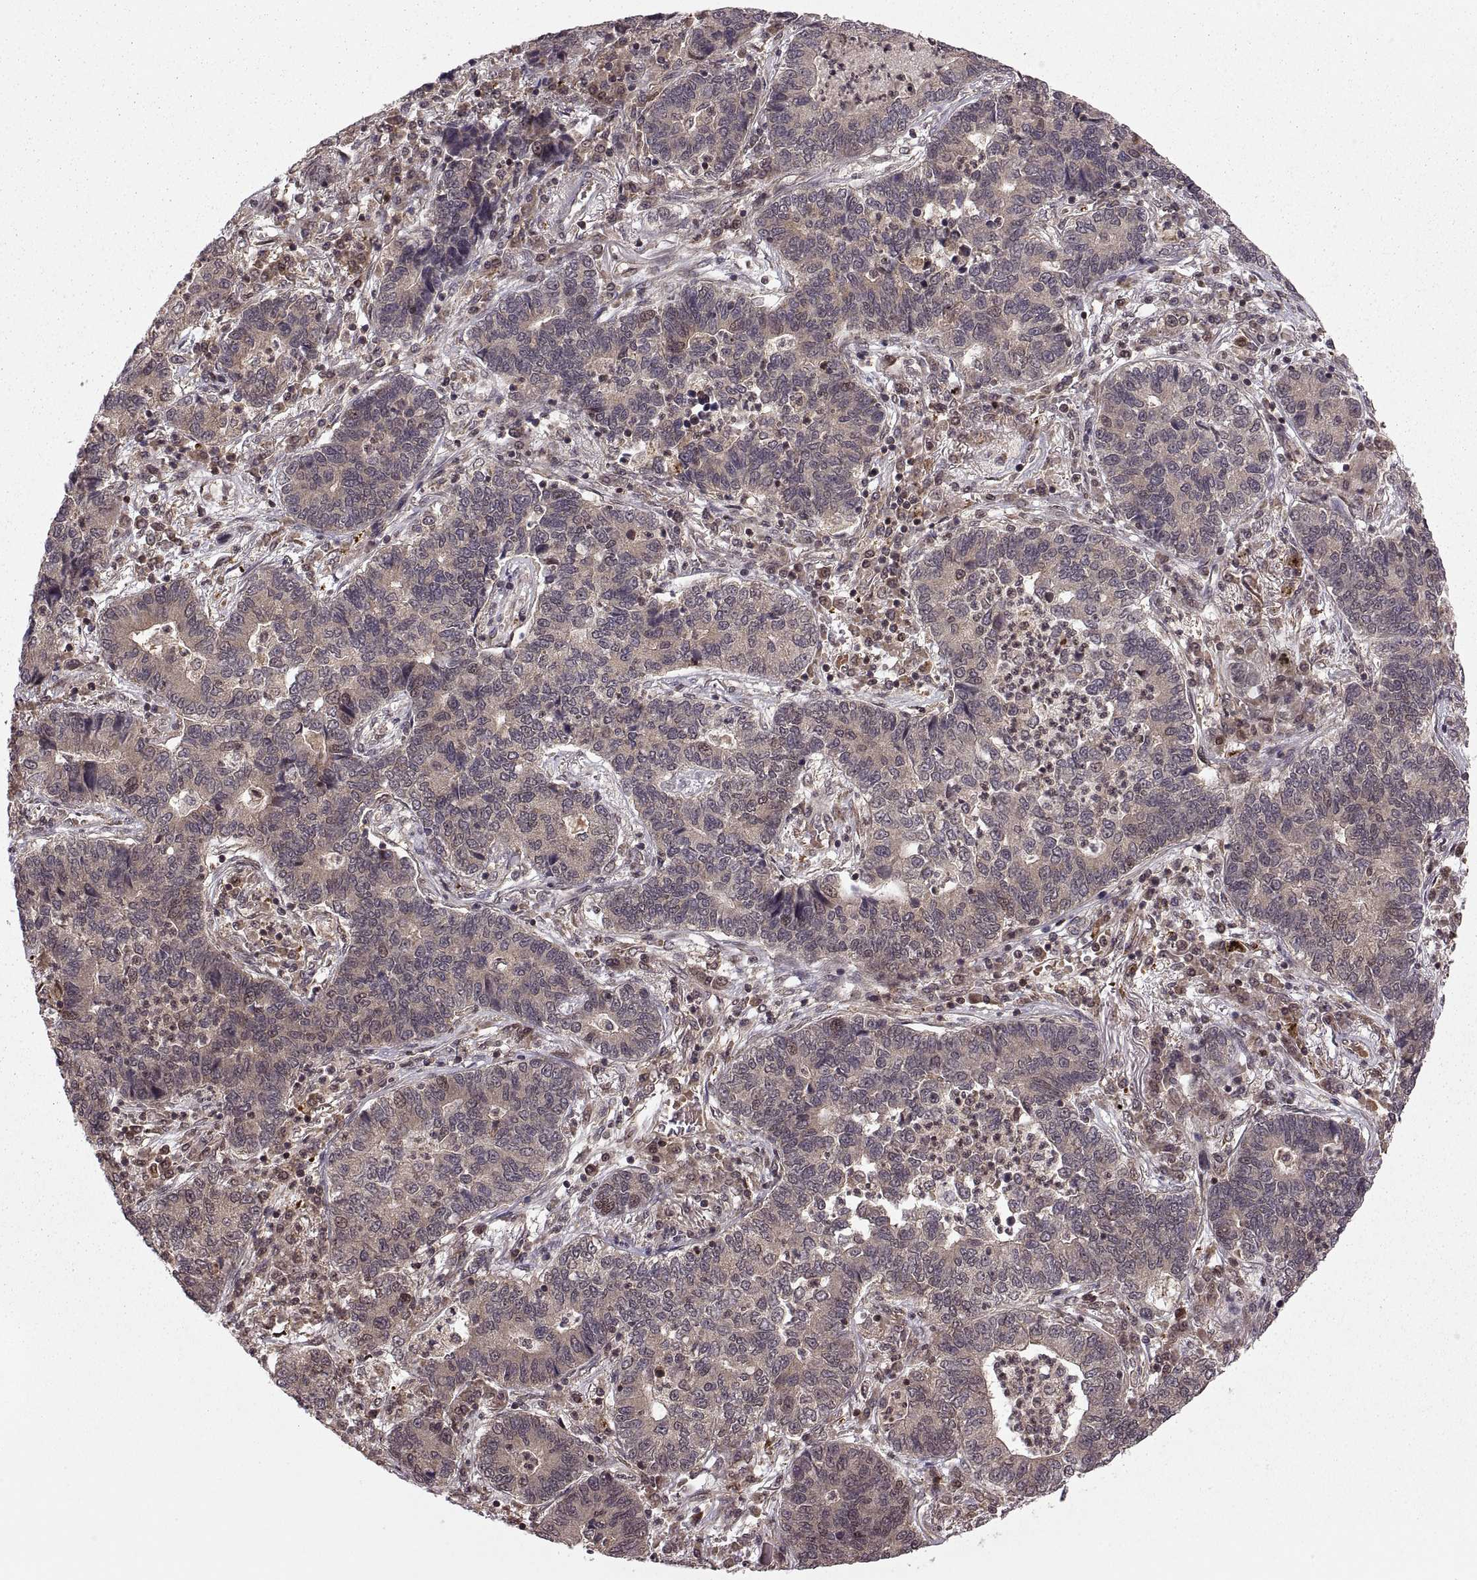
{"staining": {"intensity": "weak", "quantity": "25%-75%", "location": "cytoplasmic/membranous"}, "tissue": "lung cancer", "cell_type": "Tumor cells", "image_type": "cancer", "snomed": [{"axis": "morphology", "description": "Adenocarcinoma, NOS"}, {"axis": "topography", "description": "Lung"}], "caption": "Lung cancer (adenocarcinoma) stained for a protein reveals weak cytoplasmic/membranous positivity in tumor cells.", "gene": "DEDD", "patient": {"sex": "female", "age": 57}}